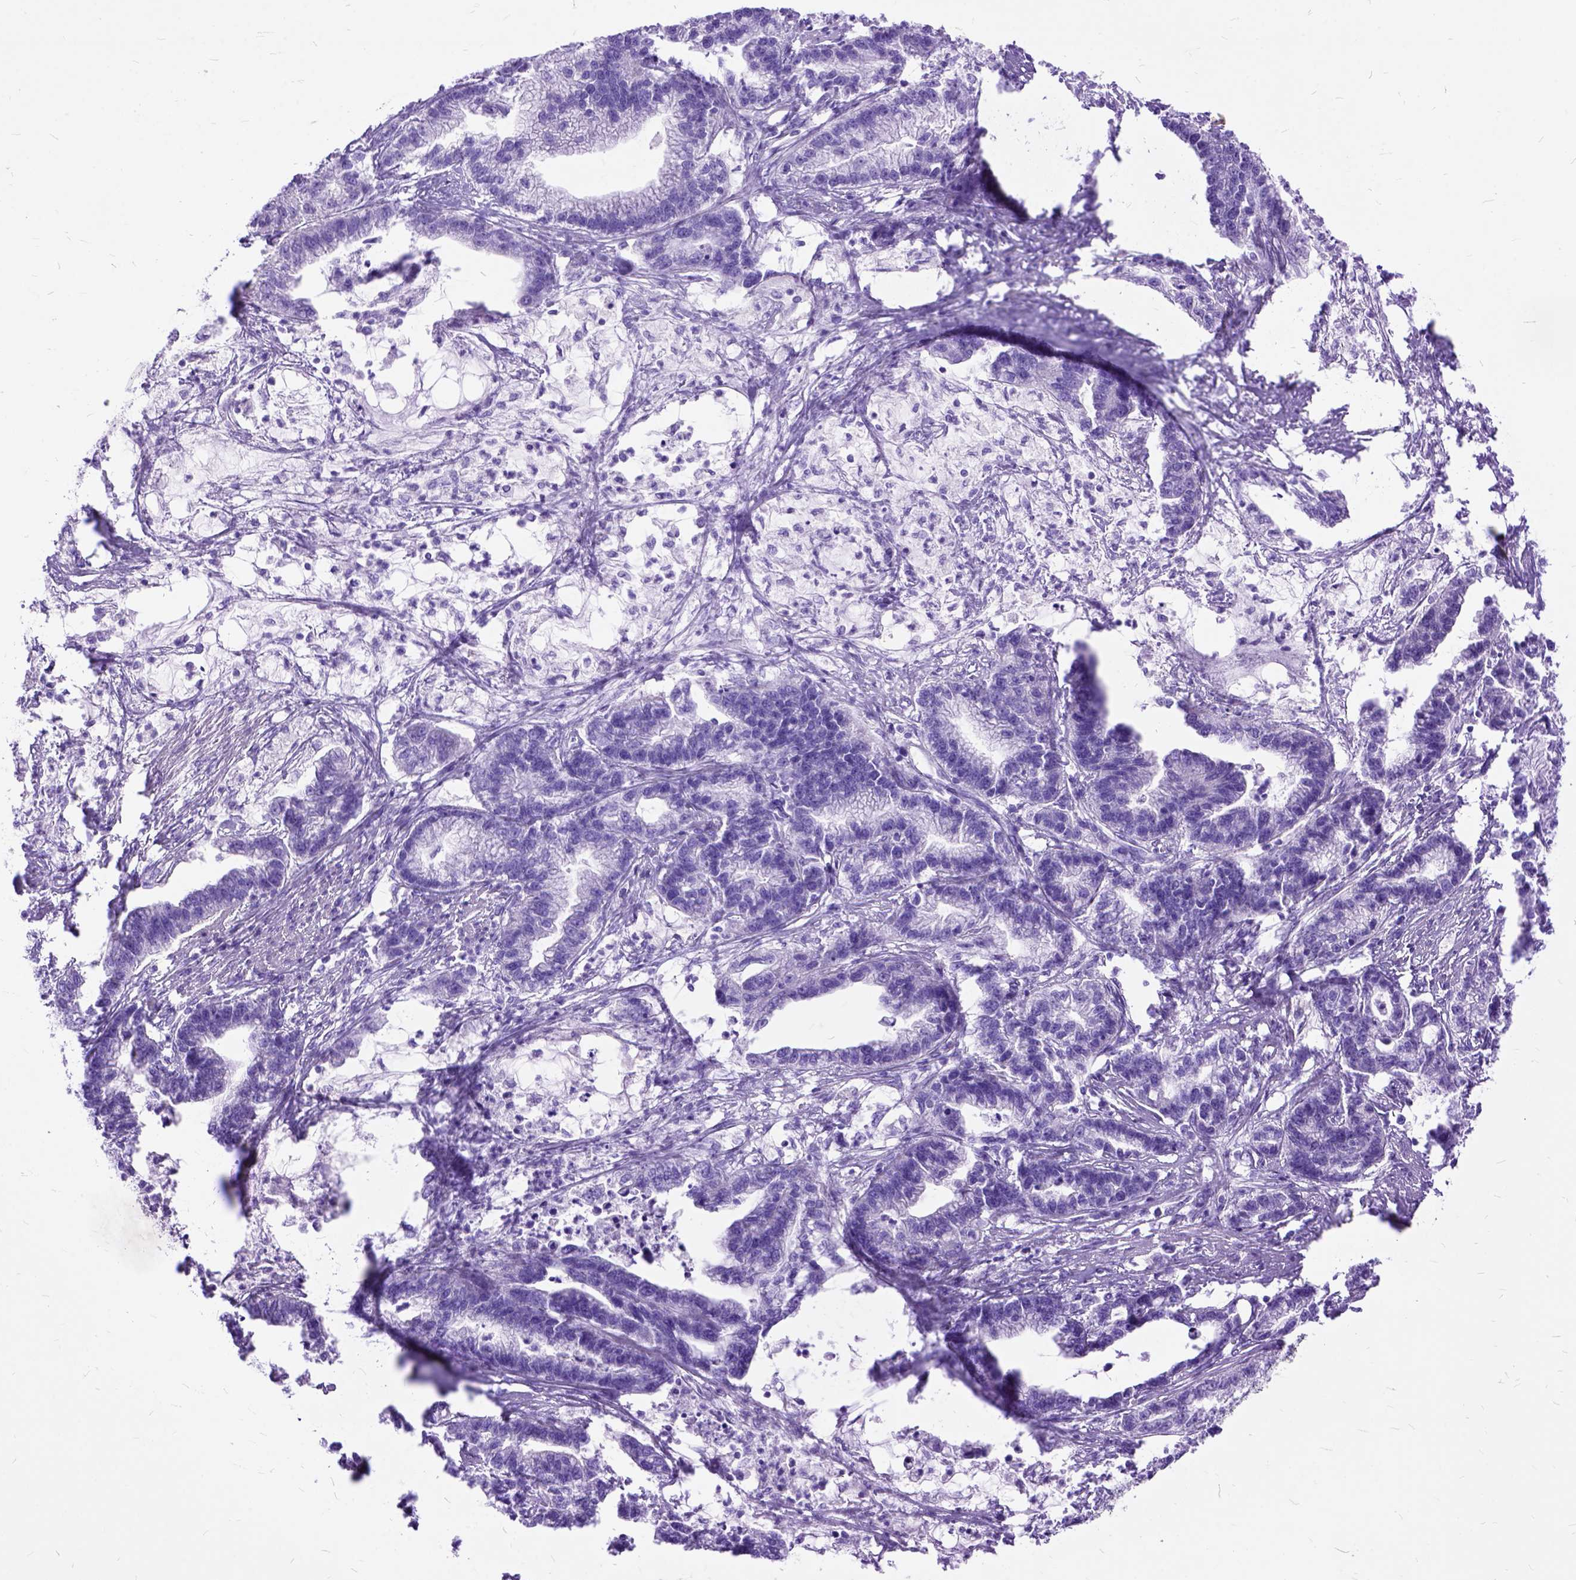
{"staining": {"intensity": "negative", "quantity": "none", "location": "none"}, "tissue": "stomach cancer", "cell_type": "Tumor cells", "image_type": "cancer", "snomed": [{"axis": "morphology", "description": "Adenocarcinoma, NOS"}, {"axis": "topography", "description": "Stomach"}], "caption": "Stomach cancer (adenocarcinoma) stained for a protein using immunohistochemistry (IHC) exhibits no positivity tumor cells.", "gene": "ARL9", "patient": {"sex": "male", "age": 83}}